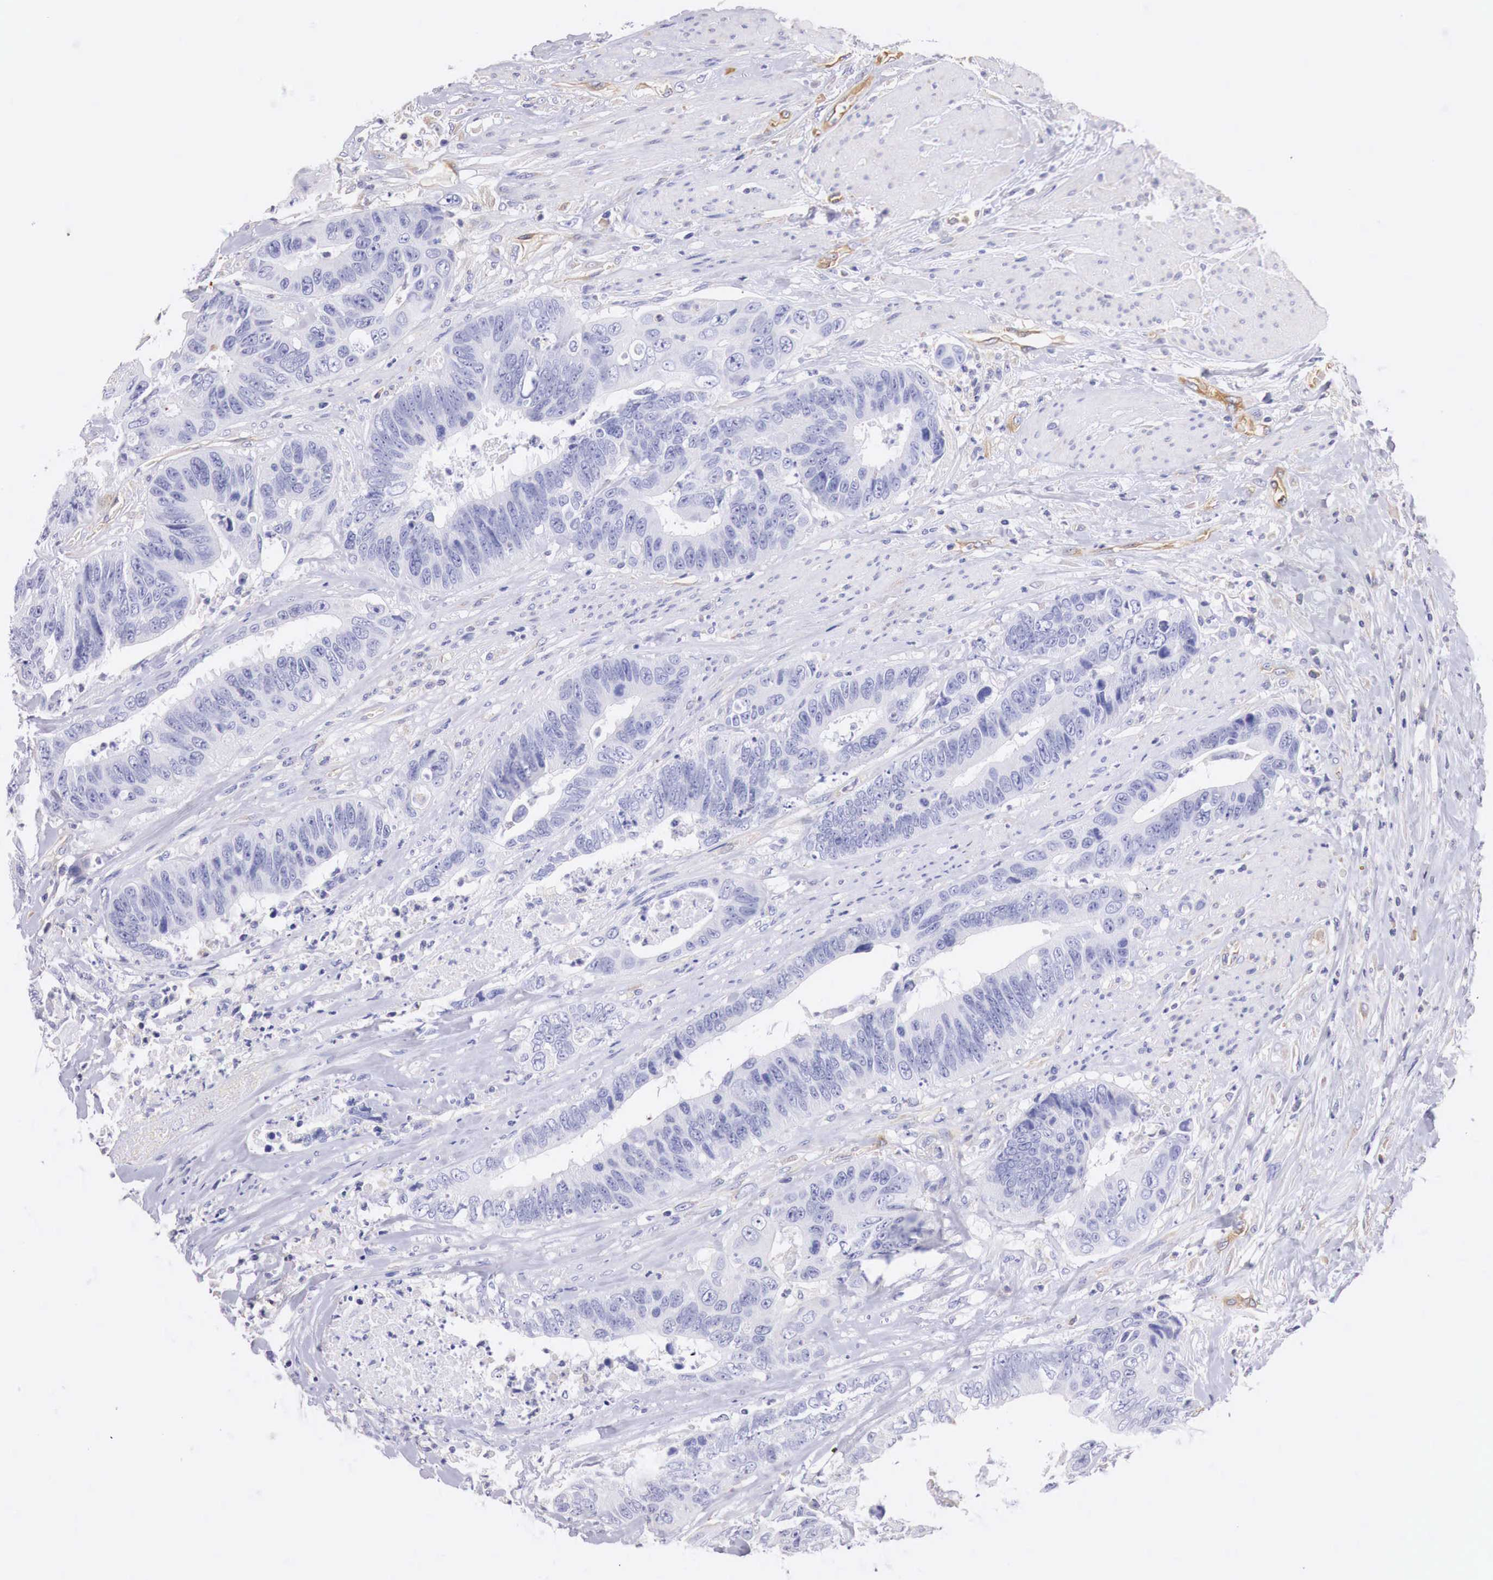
{"staining": {"intensity": "negative", "quantity": "none", "location": "none"}, "tissue": "colorectal cancer", "cell_type": "Tumor cells", "image_type": "cancer", "snomed": [{"axis": "morphology", "description": "Adenocarcinoma, NOS"}, {"axis": "topography", "description": "Rectum"}], "caption": "Immunohistochemical staining of human colorectal cancer (adenocarcinoma) demonstrates no significant expression in tumor cells. (DAB immunohistochemistry, high magnification).", "gene": "RDX", "patient": {"sex": "female", "age": 65}}